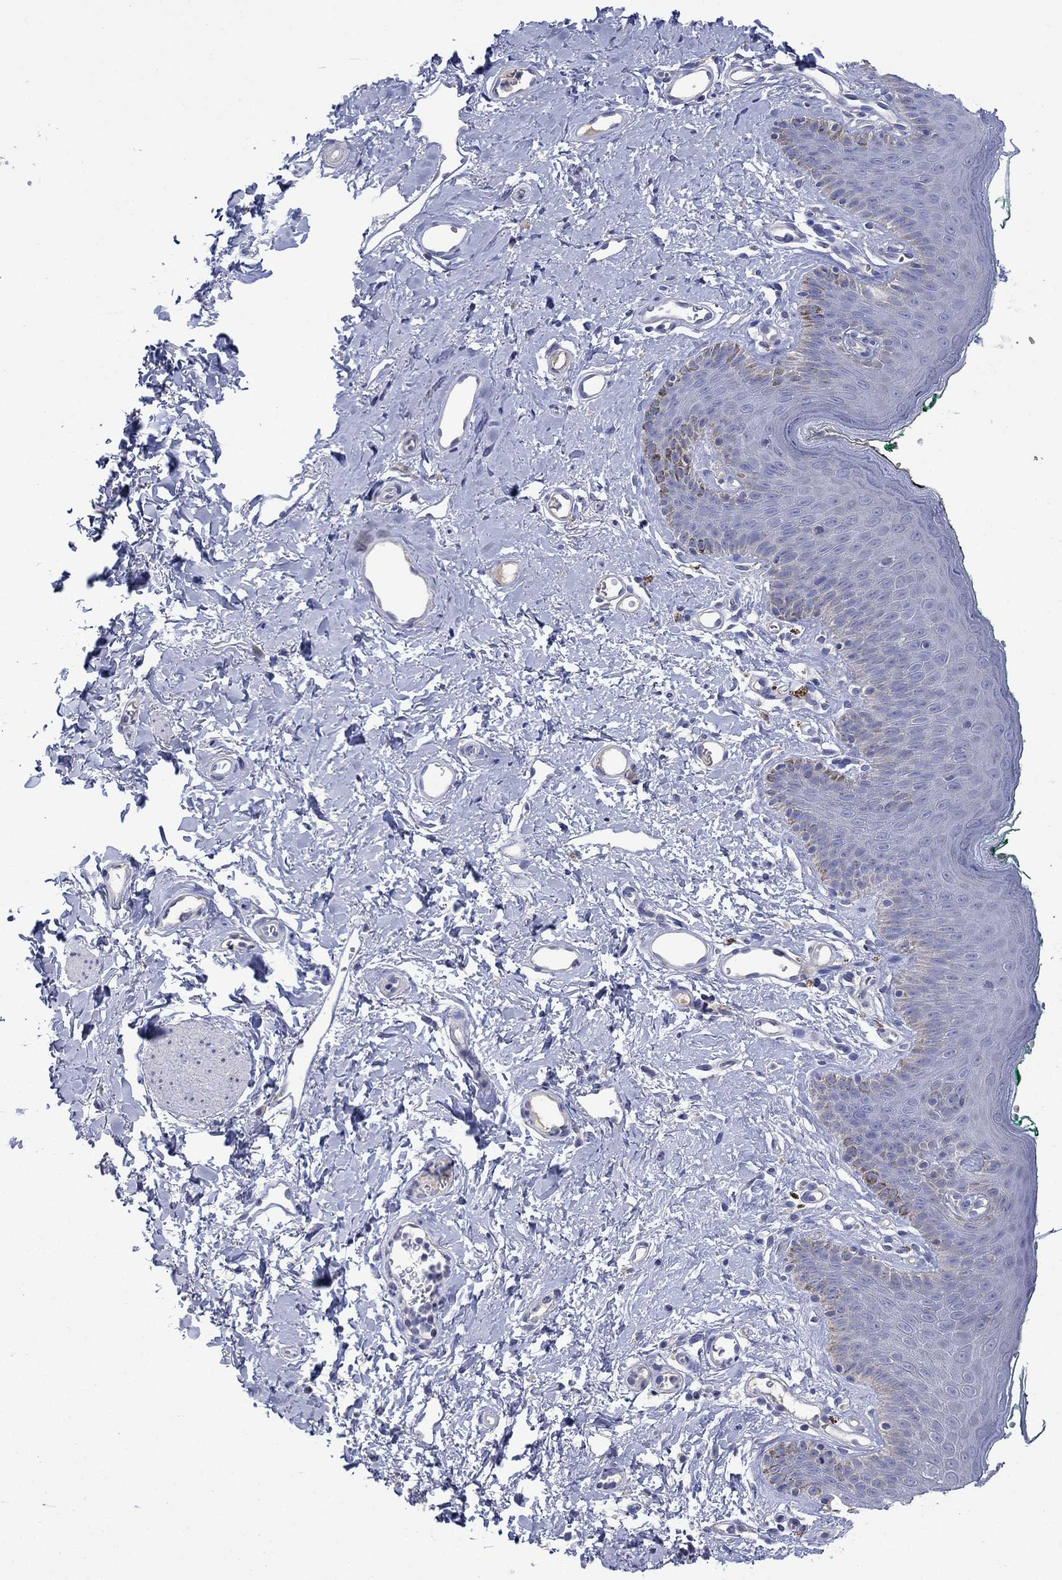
{"staining": {"intensity": "negative", "quantity": "none", "location": "none"}, "tissue": "skin", "cell_type": "Epidermal cells", "image_type": "normal", "snomed": [{"axis": "morphology", "description": "Normal tissue, NOS"}, {"axis": "topography", "description": "Vulva"}], "caption": "DAB immunohistochemical staining of normal human skin exhibits no significant expression in epidermal cells.", "gene": "CLVS1", "patient": {"sex": "female", "age": 66}}